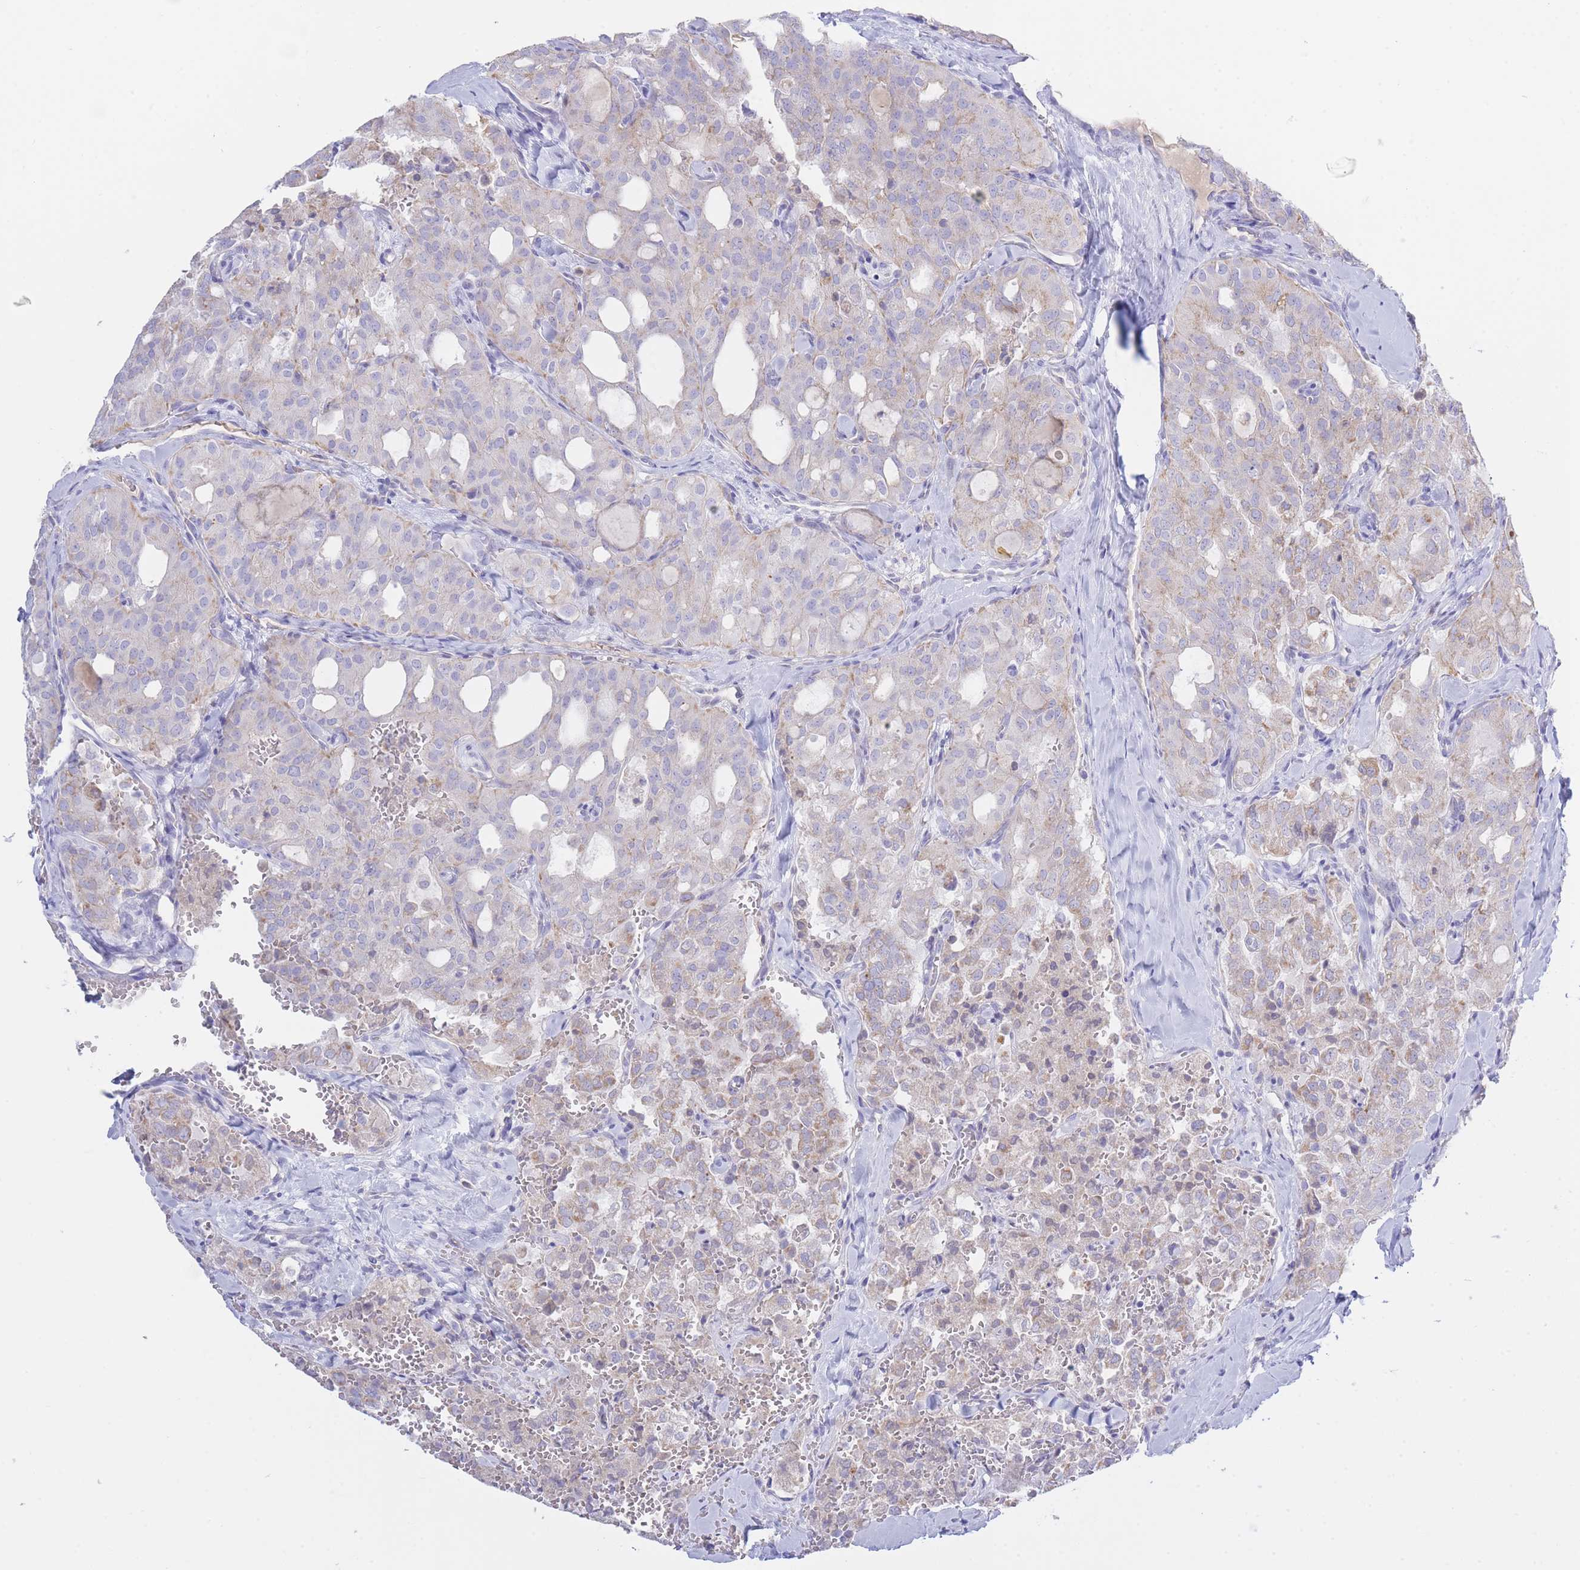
{"staining": {"intensity": "weak", "quantity": "25%-75%", "location": "cytoplasmic/membranous"}, "tissue": "thyroid cancer", "cell_type": "Tumor cells", "image_type": "cancer", "snomed": [{"axis": "morphology", "description": "Follicular adenoma carcinoma, NOS"}, {"axis": "topography", "description": "Thyroid gland"}], "caption": "Brown immunohistochemical staining in thyroid follicular adenoma carcinoma reveals weak cytoplasmic/membranous staining in approximately 25%-75% of tumor cells.", "gene": "NANP", "patient": {"sex": "male", "age": 75}}